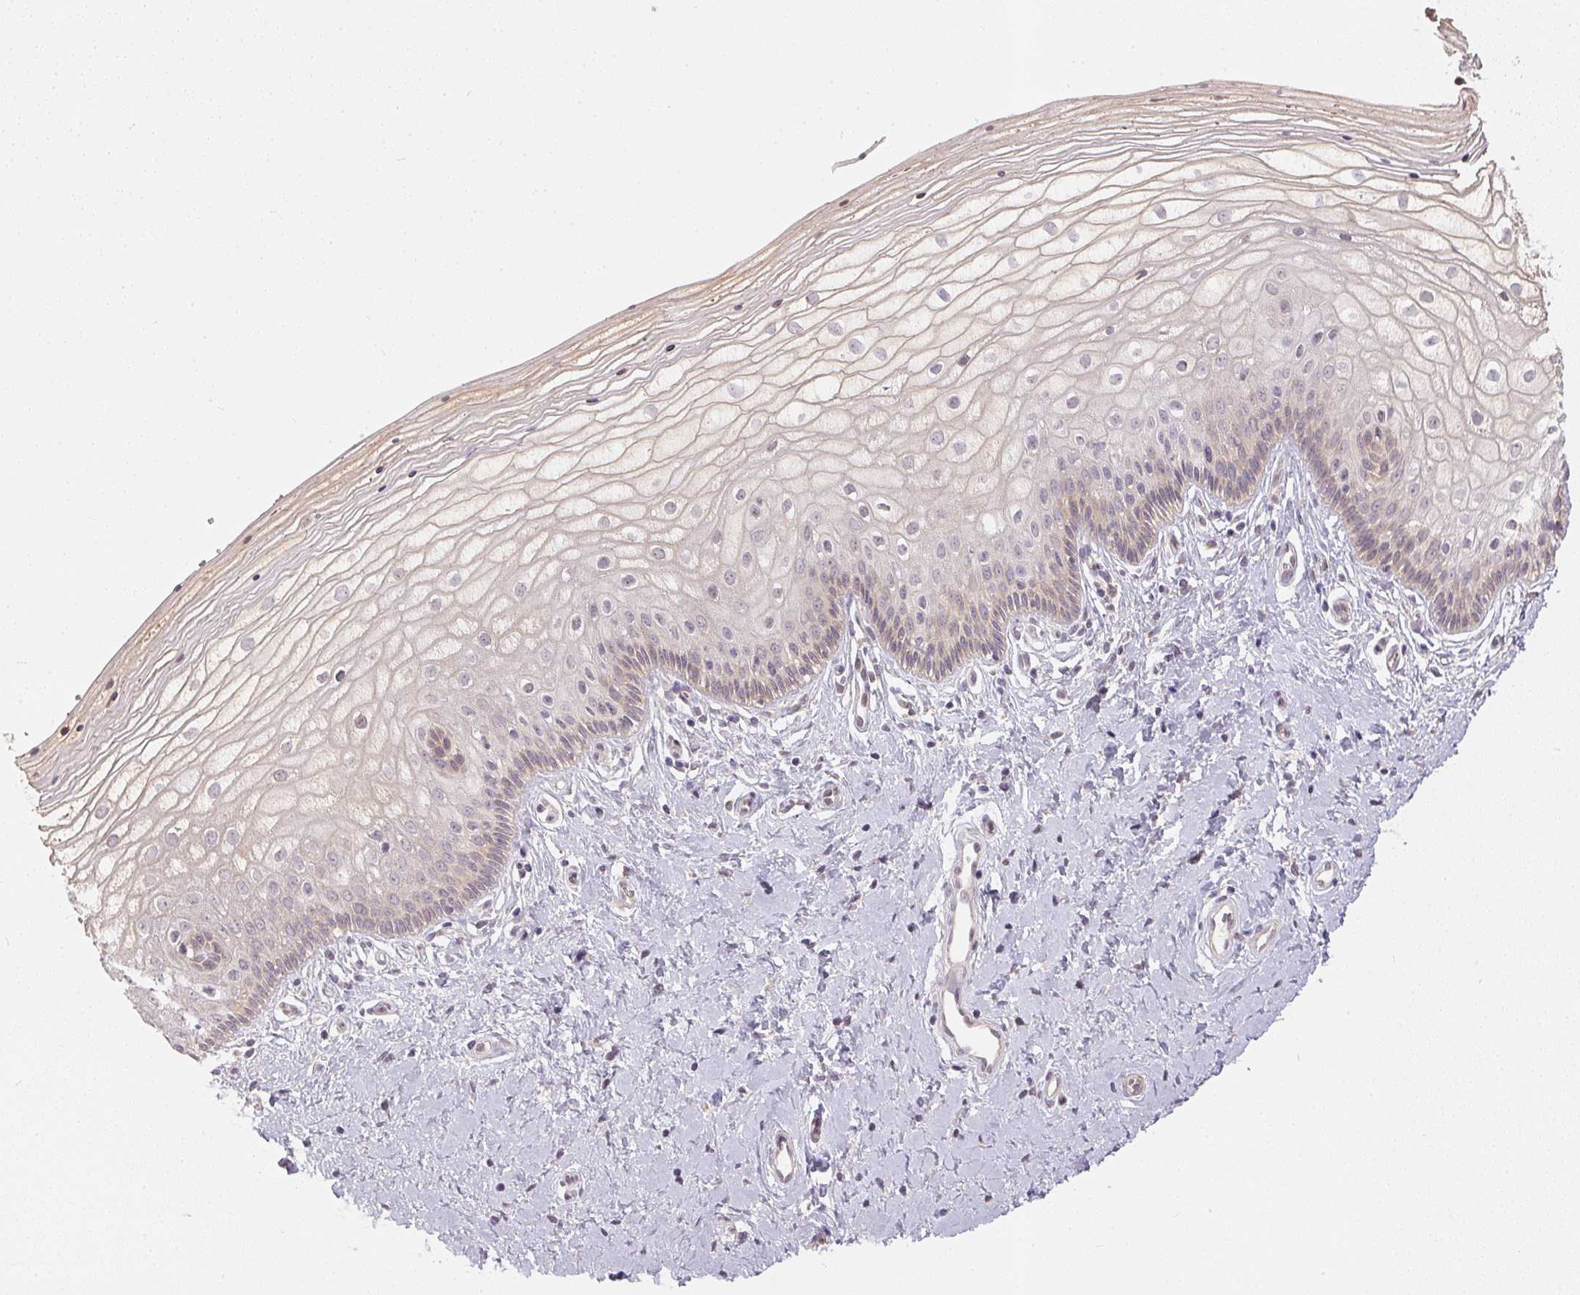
{"staining": {"intensity": "negative", "quantity": "none", "location": "none"}, "tissue": "vagina", "cell_type": "Squamous epithelial cells", "image_type": "normal", "snomed": [{"axis": "morphology", "description": "Normal tissue, NOS"}, {"axis": "topography", "description": "Vagina"}], "caption": "High power microscopy image of an immunohistochemistry (IHC) micrograph of normal vagina, revealing no significant staining in squamous epithelial cells. (DAB IHC visualized using brightfield microscopy, high magnification).", "gene": "TTC23L", "patient": {"sex": "female", "age": 39}}